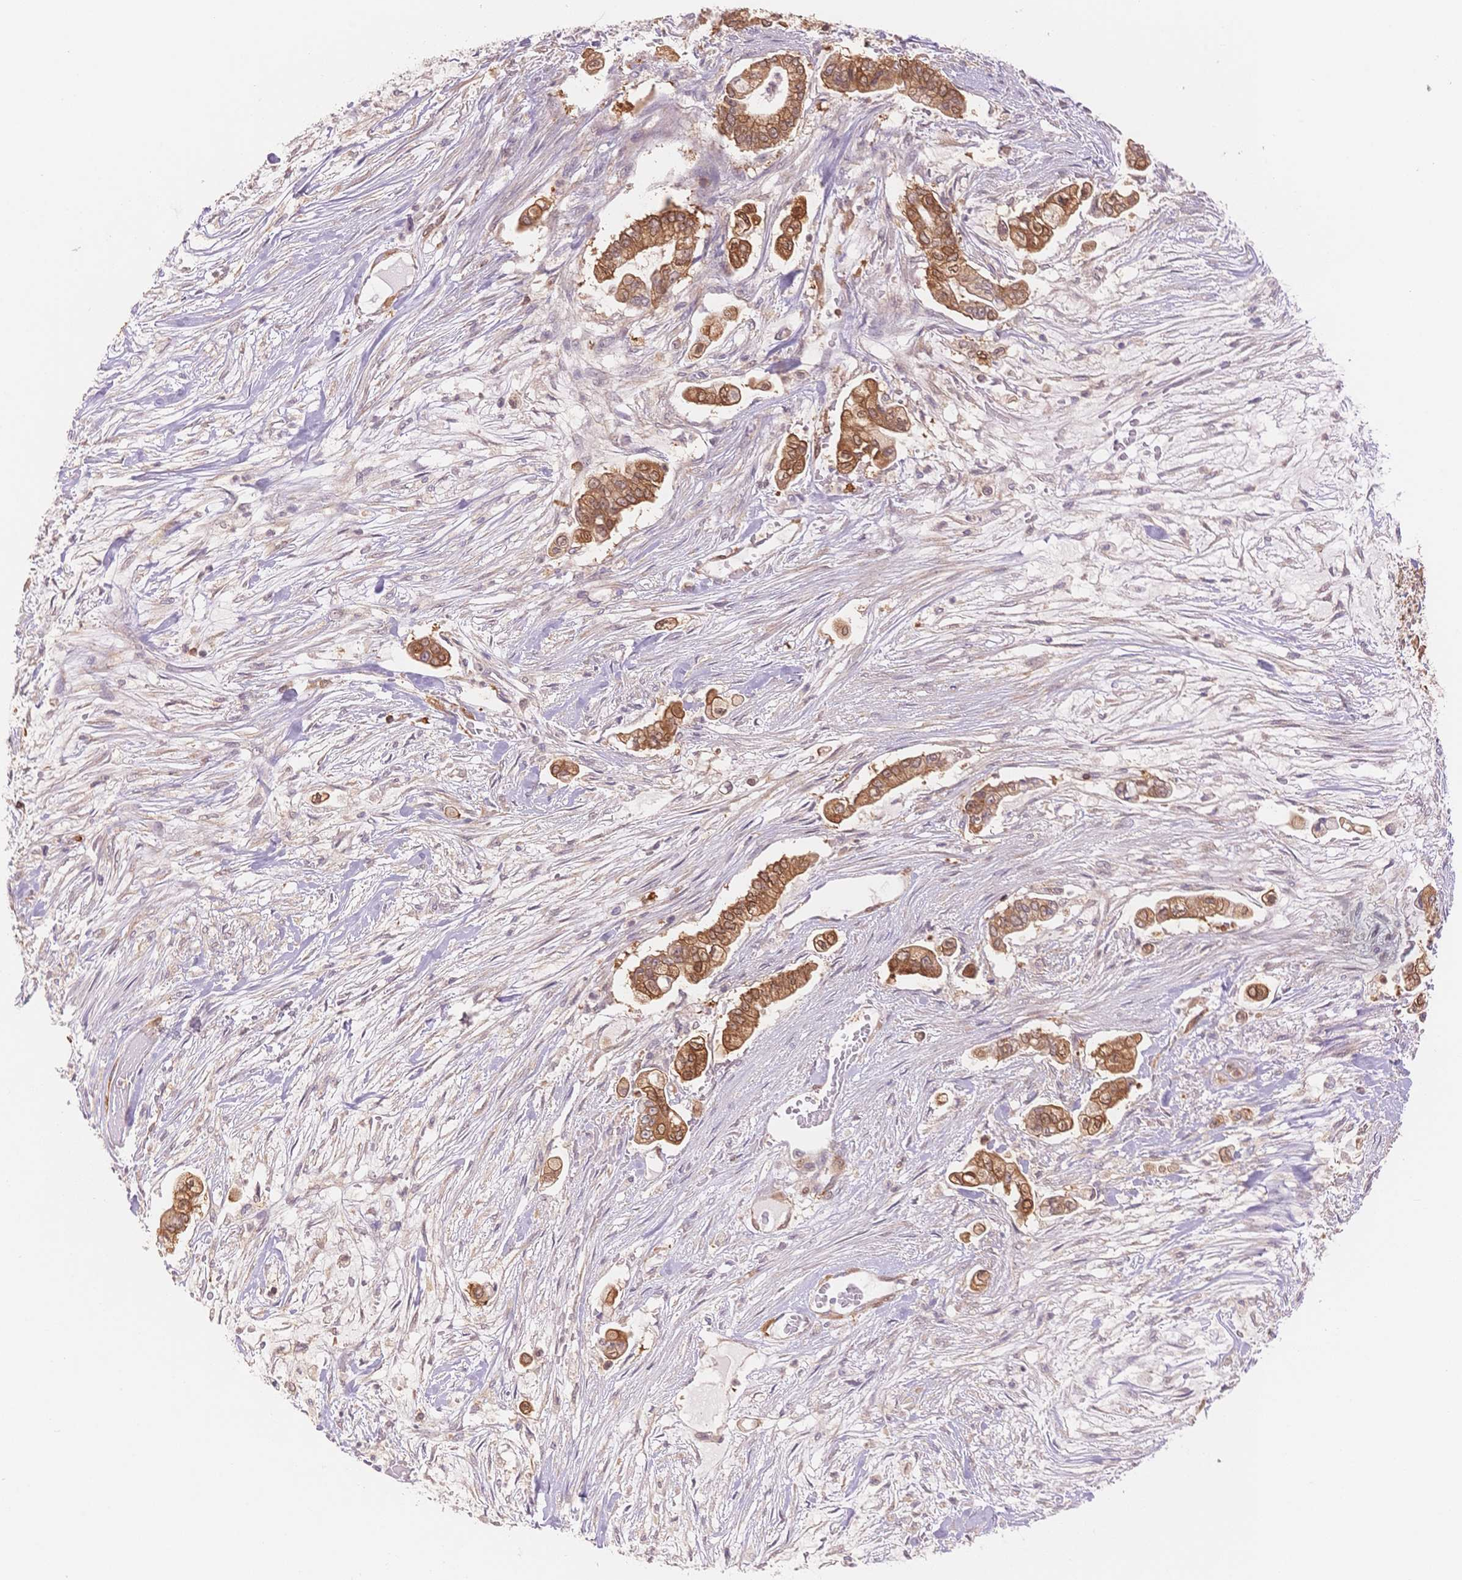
{"staining": {"intensity": "moderate", "quantity": ">75%", "location": "cytoplasmic/membranous"}, "tissue": "pancreatic cancer", "cell_type": "Tumor cells", "image_type": "cancer", "snomed": [{"axis": "morphology", "description": "Adenocarcinoma, NOS"}, {"axis": "topography", "description": "Pancreas"}], "caption": "Approximately >75% of tumor cells in pancreatic cancer (adenocarcinoma) demonstrate moderate cytoplasmic/membranous protein expression as visualized by brown immunohistochemical staining.", "gene": "STK39", "patient": {"sex": "female", "age": 69}}